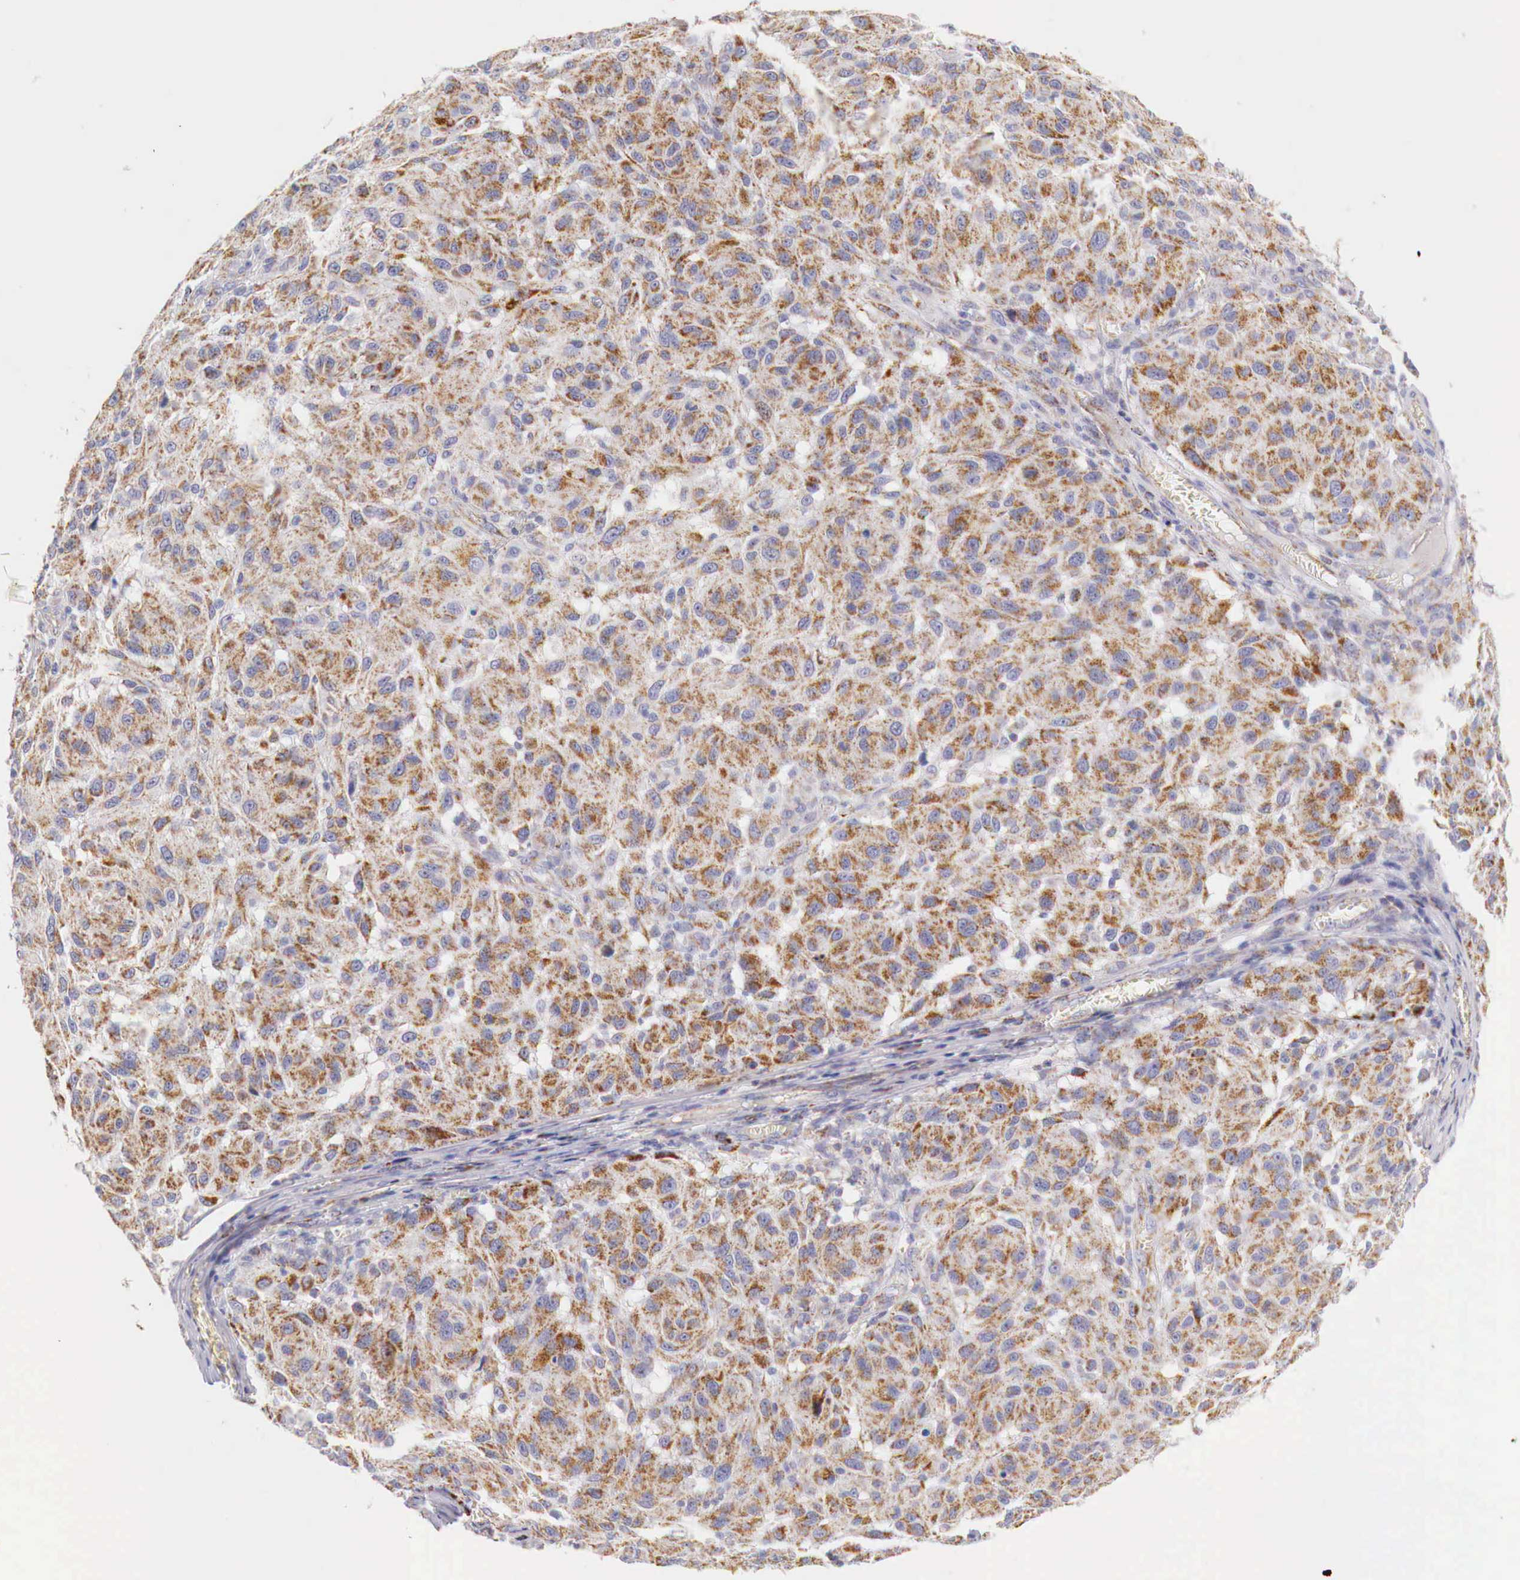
{"staining": {"intensity": "weak", "quantity": ">75%", "location": "cytoplasmic/membranous"}, "tissue": "melanoma", "cell_type": "Tumor cells", "image_type": "cancer", "snomed": [{"axis": "morphology", "description": "Malignant melanoma, NOS"}, {"axis": "topography", "description": "Skin"}], "caption": "Immunohistochemical staining of human melanoma exhibits low levels of weak cytoplasmic/membranous protein positivity in approximately >75% of tumor cells. (DAB IHC with brightfield microscopy, high magnification).", "gene": "IDH3G", "patient": {"sex": "female", "age": 77}}